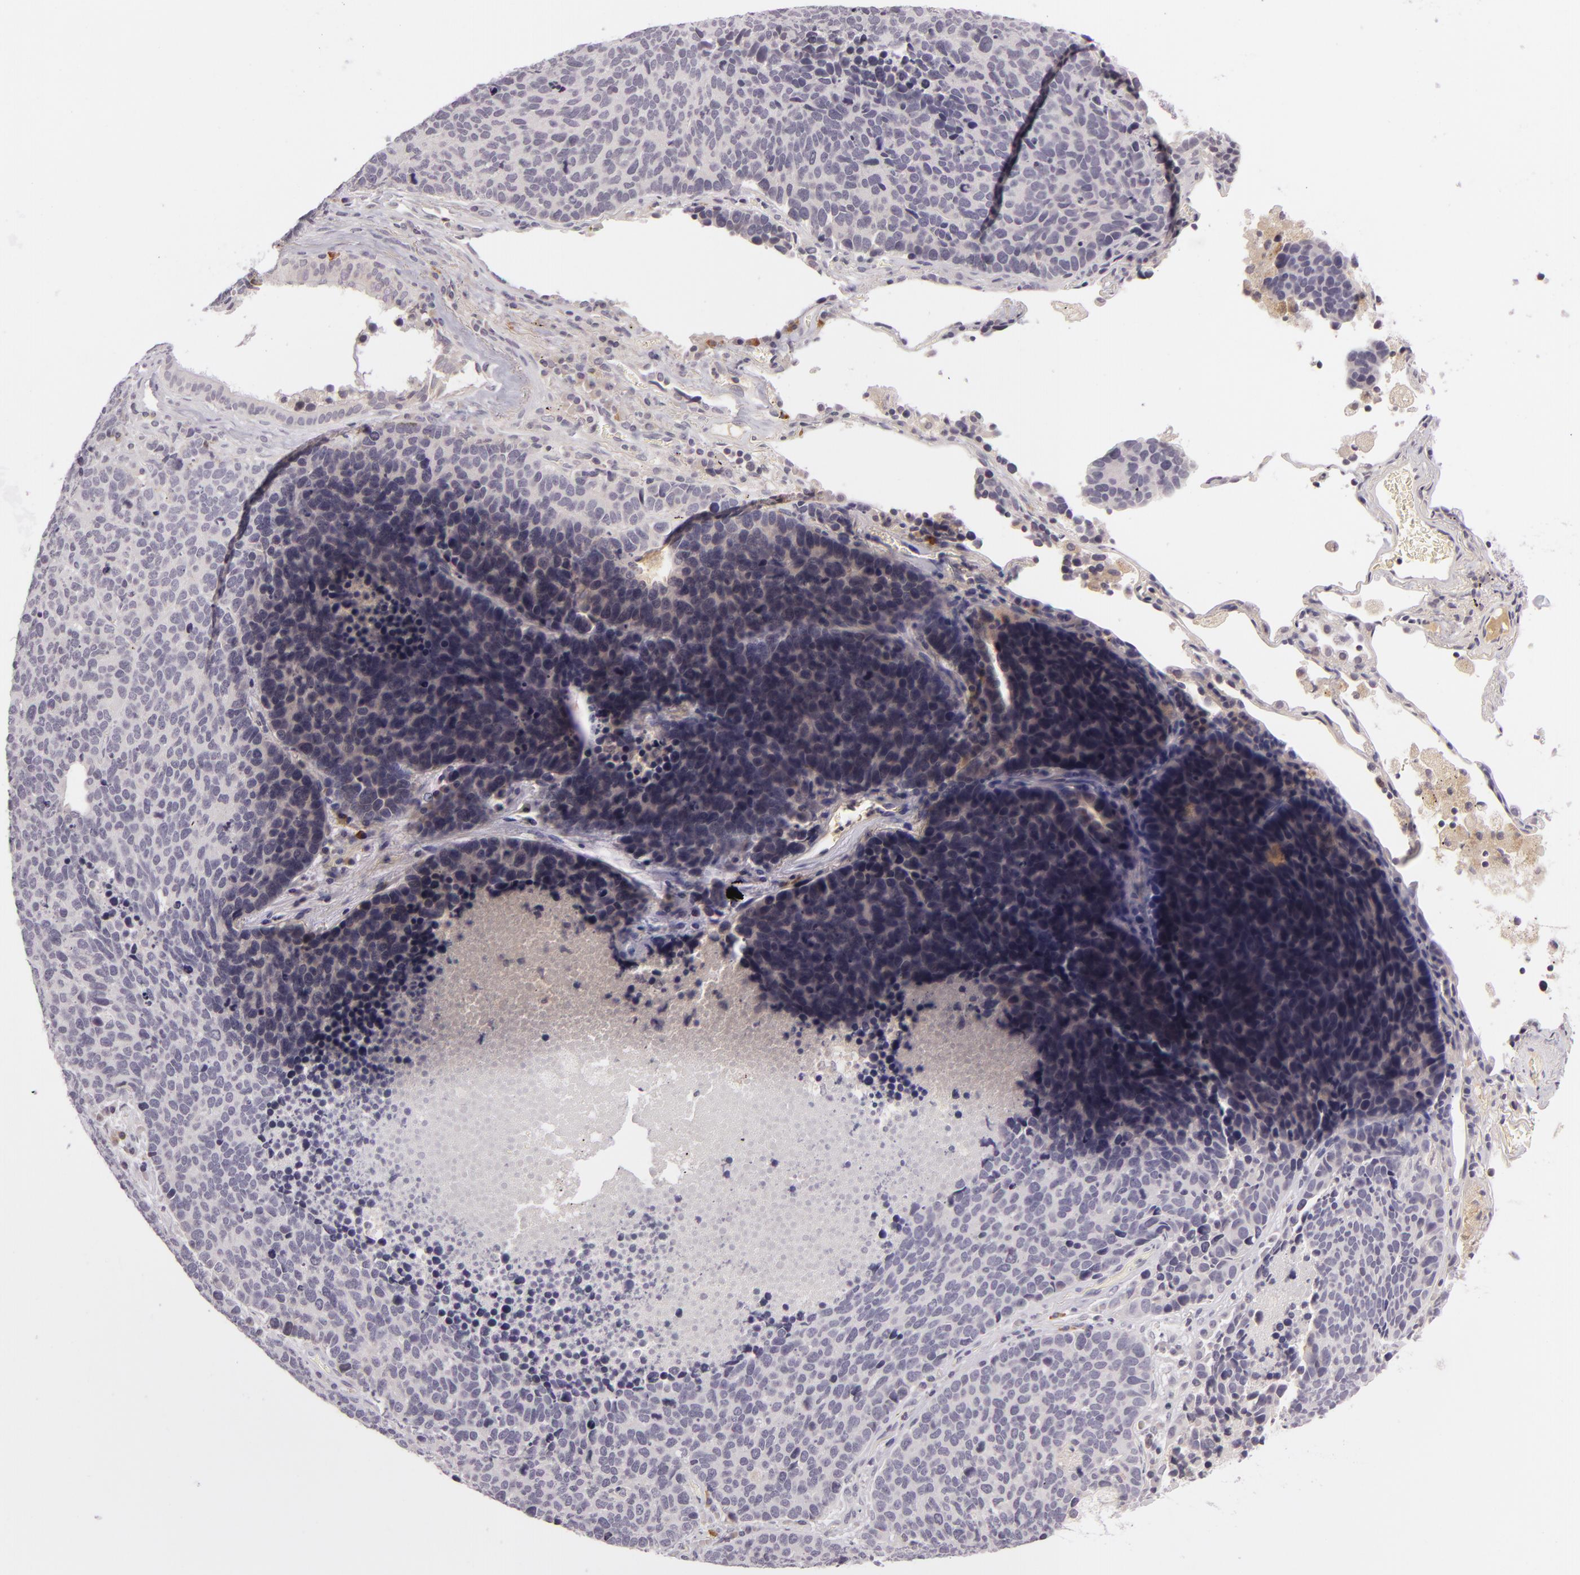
{"staining": {"intensity": "negative", "quantity": "none", "location": "none"}, "tissue": "lung cancer", "cell_type": "Tumor cells", "image_type": "cancer", "snomed": [{"axis": "morphology", "description": "Neoplasm, malignant, NOS"}, {"axis": "topography", "description": "Lung"}], "caption": "Lung cancer (neoplasm (malignant)) was stained to show a protein in brown. There is no significant positivity in tumor cells.", "gene": "DAG1", "patient": {"sex": "female", "age": 75}}